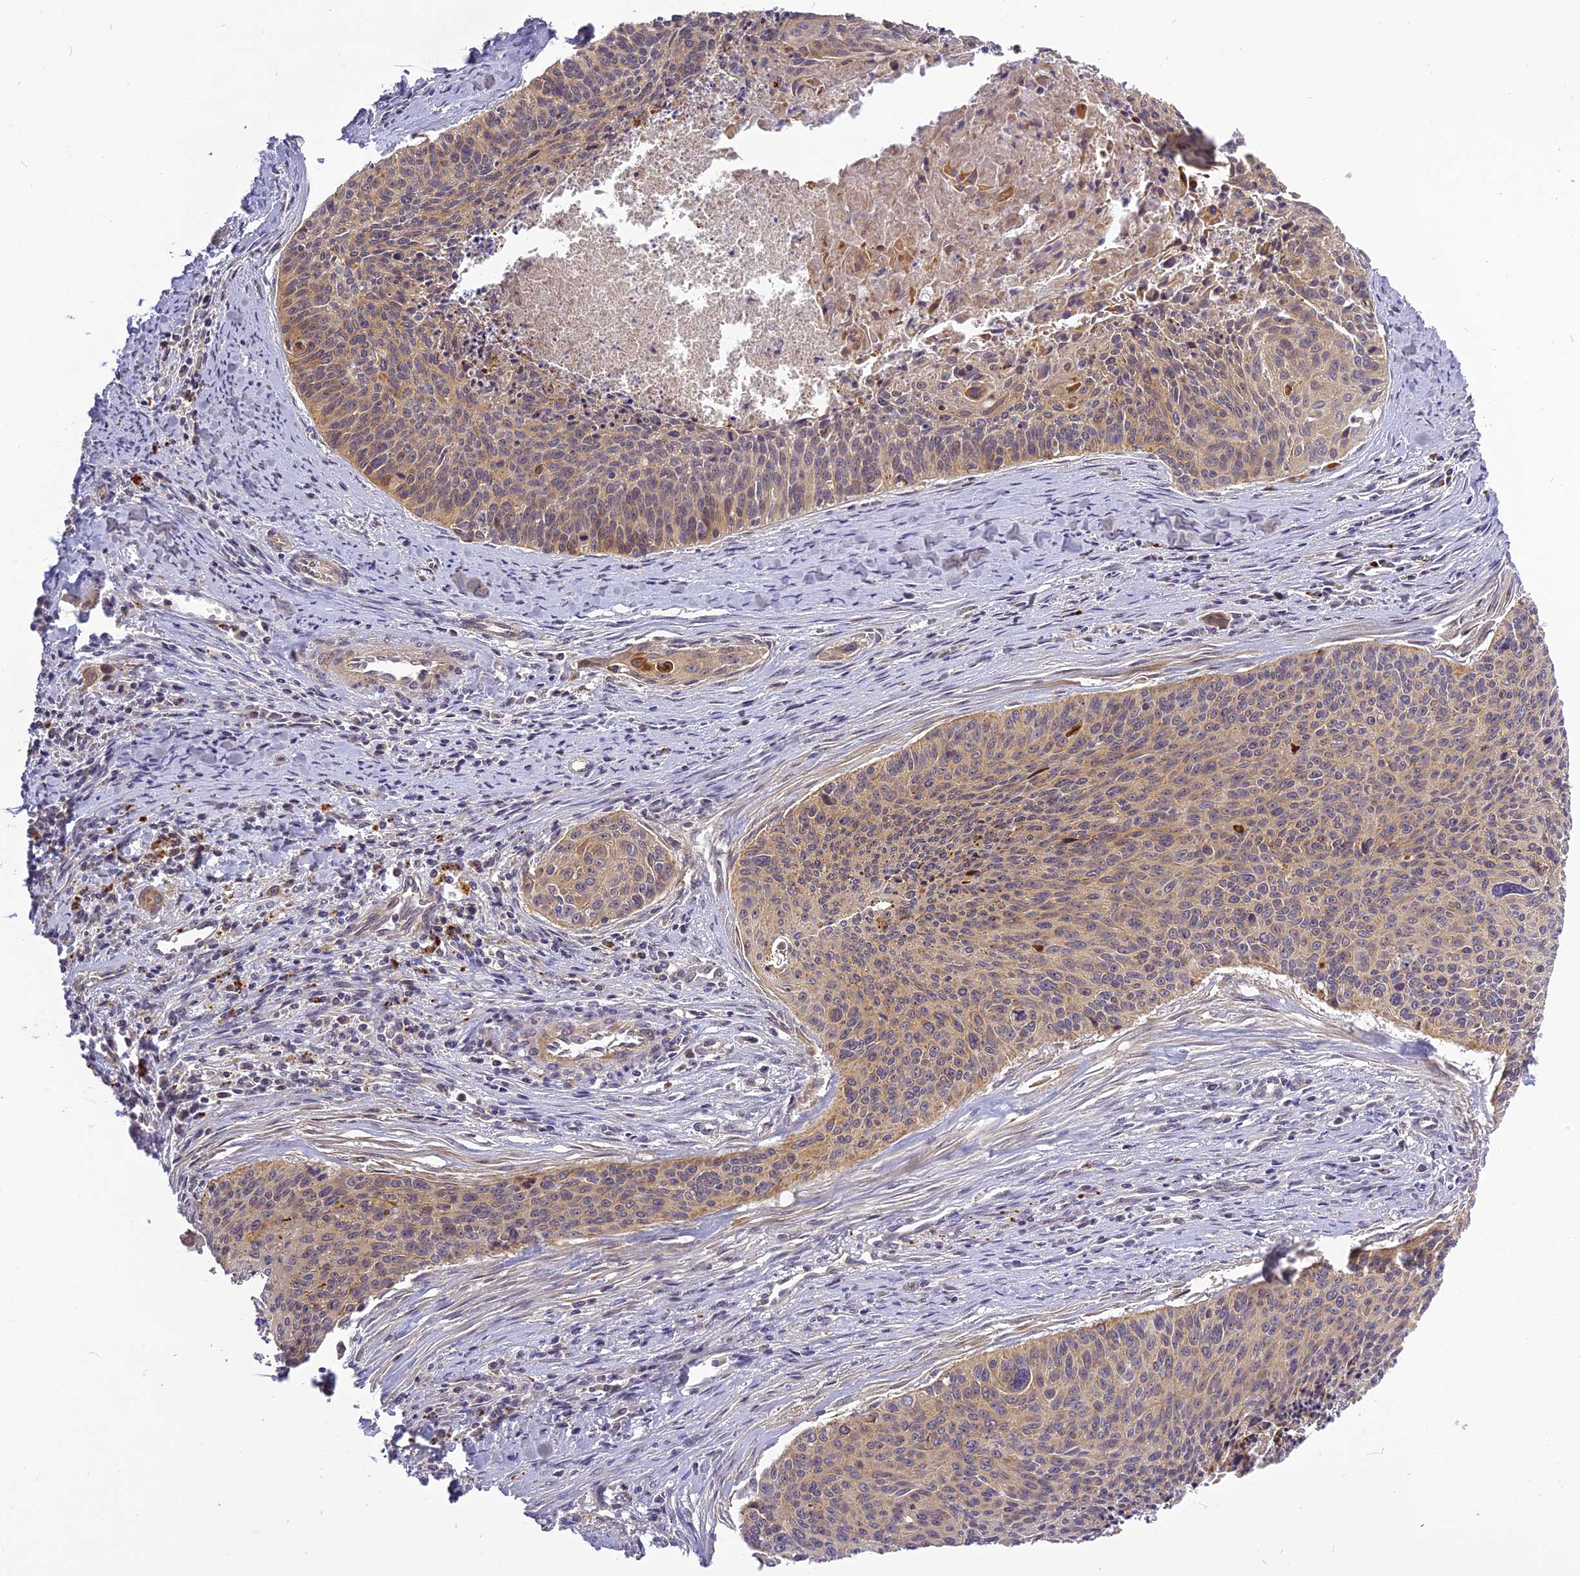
{"staining": {"intensity": "weak", "quantity": "25%-75%", "location": "cytoplasmic/membranous"}, "tissue": "cervical cancer", "cell_type": "Tumor cells", "image_type": "cancer", "snomed": [{"axis": "morphology", "description": "Squamous cell carcinoma, NOS"}, {"axis": "topography", "description": "Cervix"}], "caption": "Tumor cells reveal weak cytoplasmic/membranous expression in approximately 25%-75% of cells in cervical cancer (squamous cell carcinoma). The staining was performed using DAB, with brown indicating positive protein expression. Nuclei are stained blue with hematoxylin.", "gene": "FNIP2", "patient": {"sex": "female", "age": 55}}